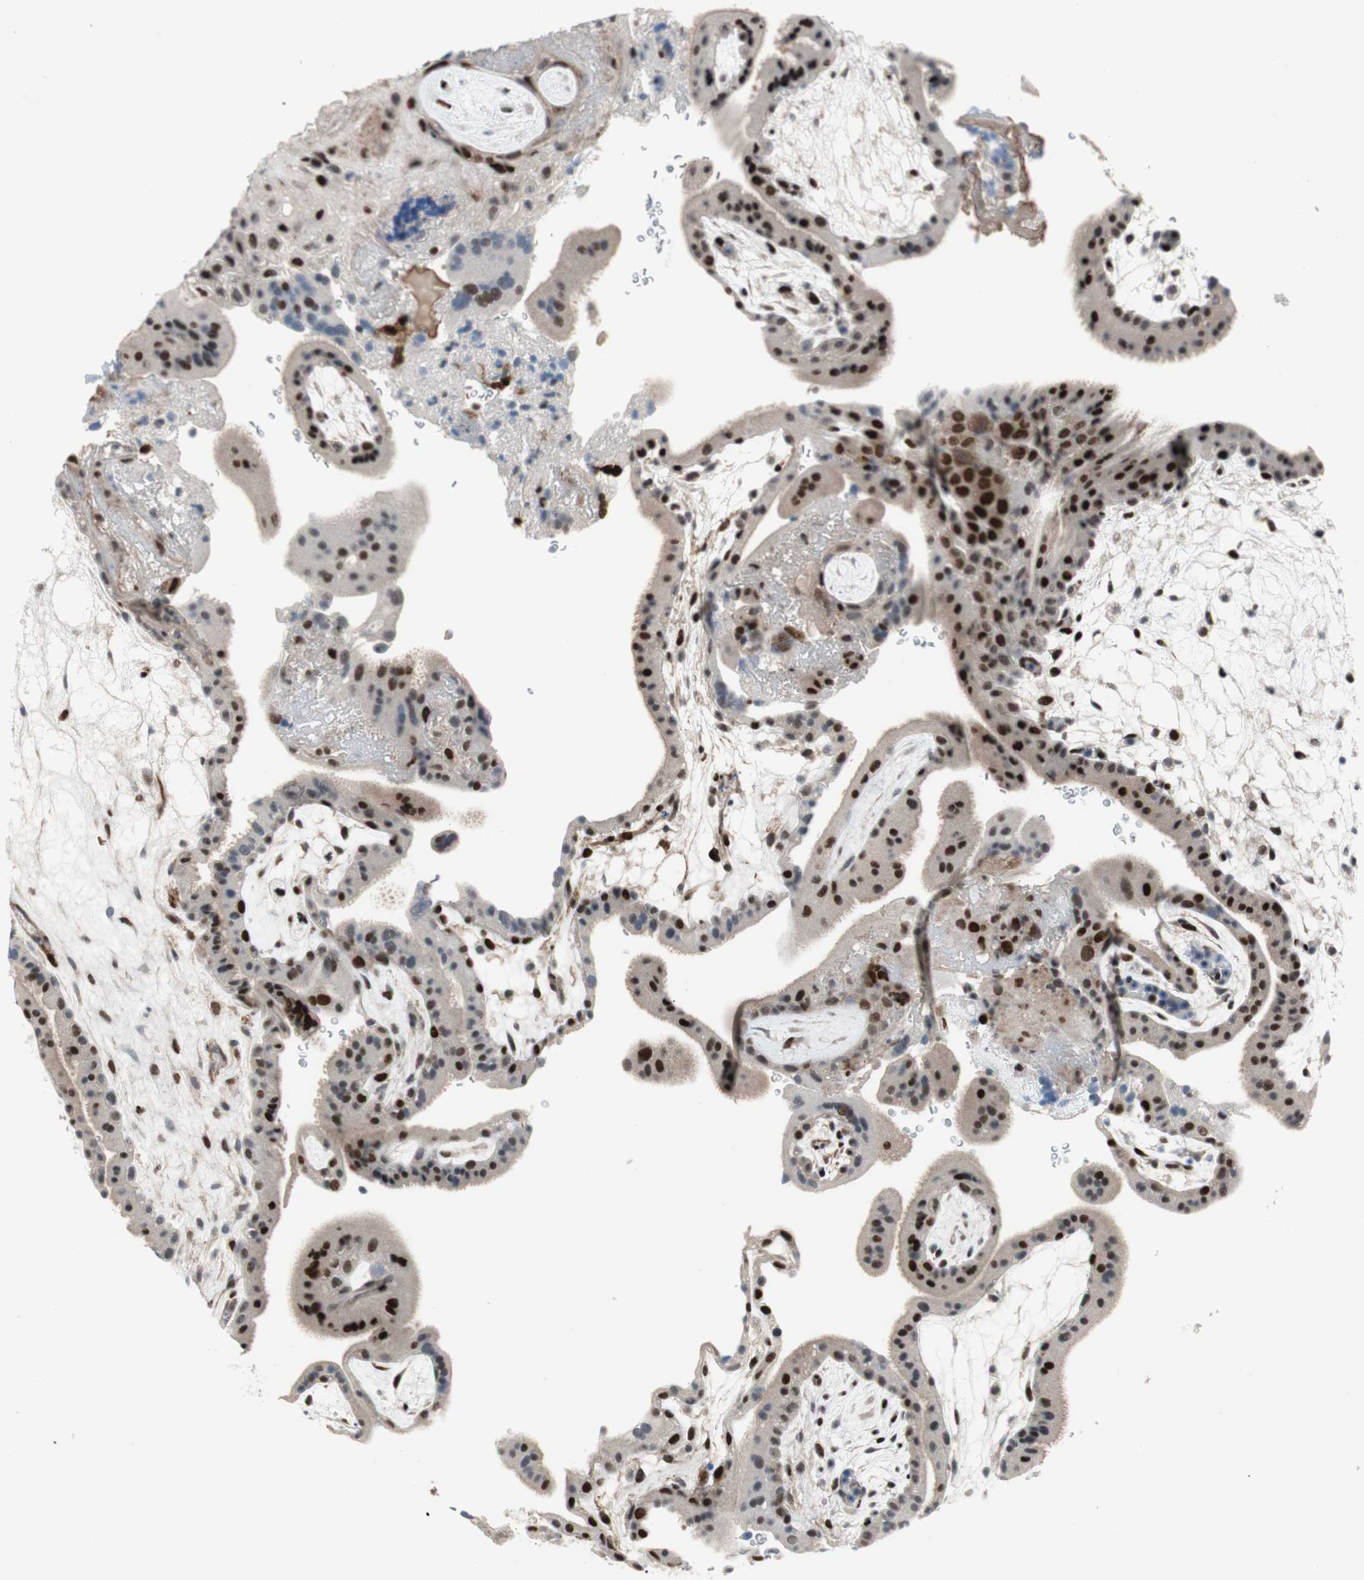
{"staining": {"intensity": "strong", "quantity": ">75%", "location": "nuclear"}, "tissue": "placenta", "cell_type": "Decidual cells", "image_type": "normal", "snomed": [{"axis": "morphology", "description": "Normal tissue, NOS"}, {"axis": "topography", "description": "Placenta"}], "caption": "Immunohistochemical staining of normal placenta exhibits high levels of strong nuclear positivity in approximately >75% of decidual cells. The staining was performed using DAB (3,3'-diaminobenzidine), with brown indicating positive protein expression. Nuclei are stained blue with hematoxylin.", "gene": "FBXO44", "patient": {"sex": "female", "age": 19}}